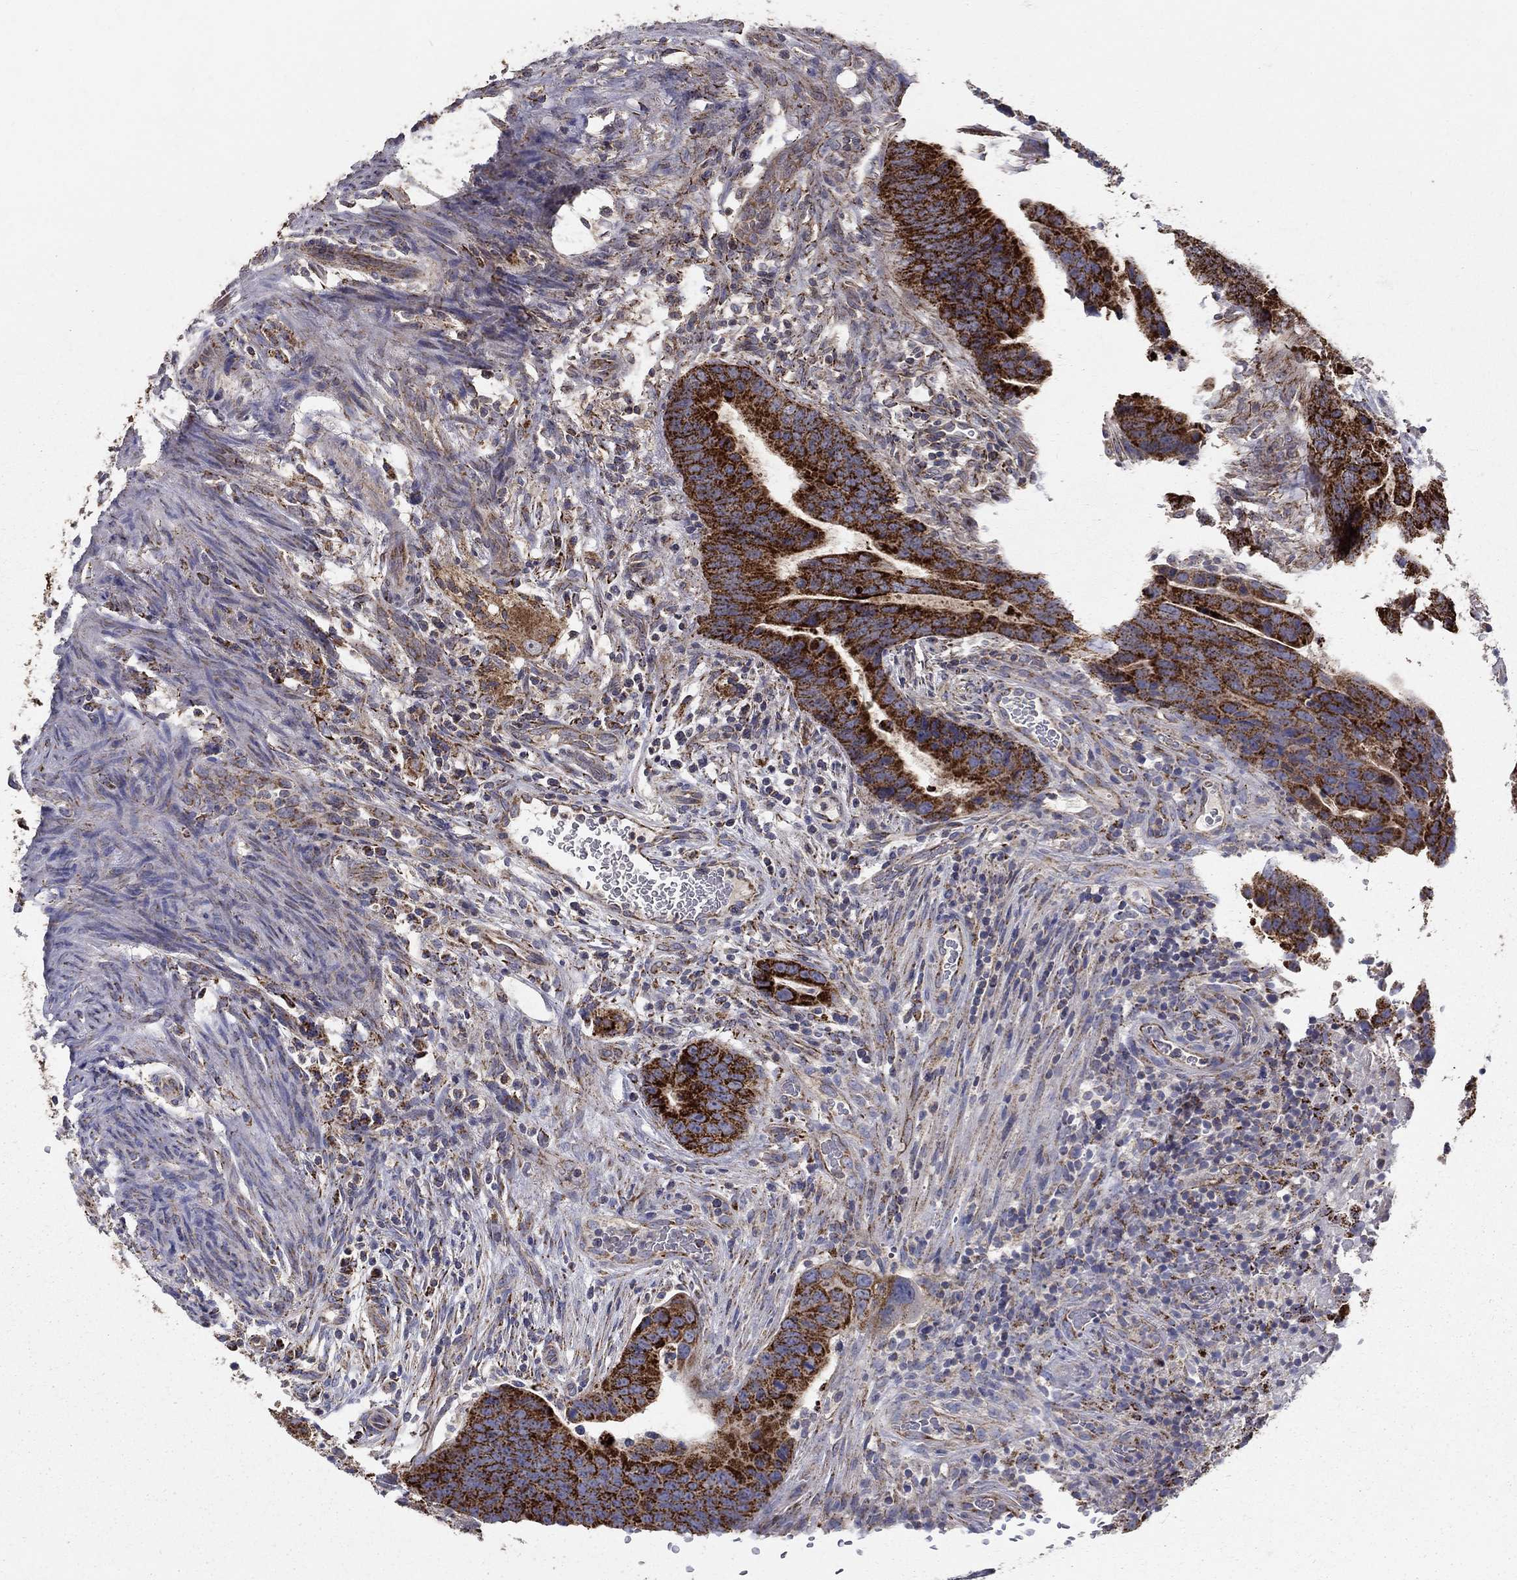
{"staining": {"intensity": "strong", "quantity": ">75%", "location": "cytoplasmic/membranous"}, "tissue": "colorectal cancer", "cell_type": "Tumor cells", "image_type": "cancer", "snomed": [{"axis": "morphology", "description": "Adenocarcinoma, NOS"}, {"axis": "topography", "description": "Colon"}], "caption": "Immunohistochemical staining of colorectal cancer (adenocarcinoma) shows strong cytoplasmic/membranous protein positivity in approximately >75% of tumor cells.", "gene": "GCSH", "patient": {"sex": "female", "age": 56}}